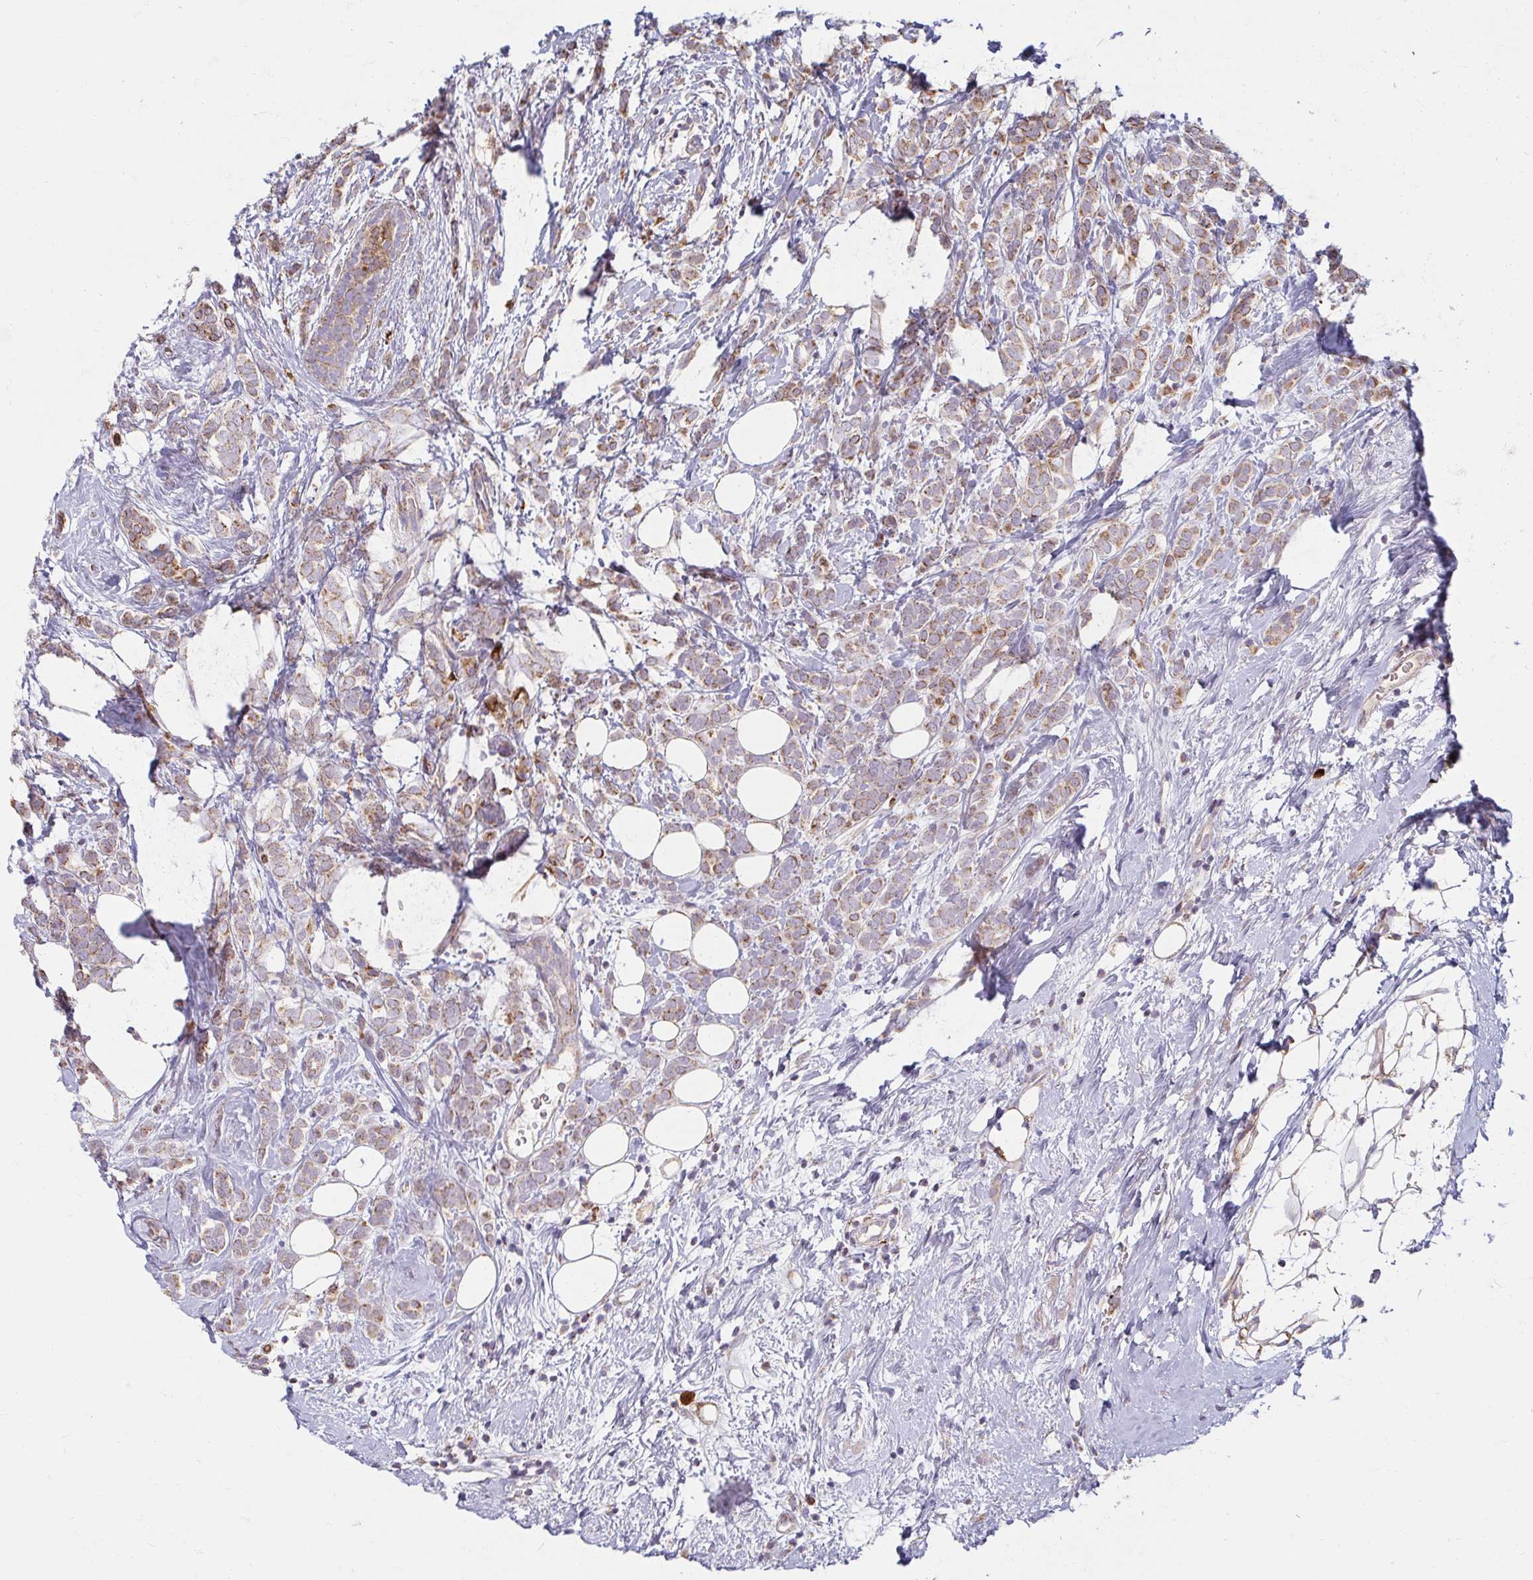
{"staining": {"intensity": "moderate", "quantity": ">75%", "location": "cytoplasmic/membranous"}, "tissue": "breast cancer", "cell_type": "Tumor cells", "image_type": "cancer", "snomed": [{"axis": "morphology", "description": "Lobular carcinoma"}, {"axis": "topography", "description": "Breast"}], "caption": "Immunohistochemistry (IHC) staining of breast cancer (lobular carcinoma), which exhibits medium levels of moderate cytoplasmic/membranous staining in about >75% of tumor cells indicating moderate cytoplasmic/membranous protein expression. The staining was performed using DAB (brown) for protein detection and nuclei were counterstained in hematoxylin (blue).", "gene": "SKP2", "patient": {"sex": "female", "age": 49}}